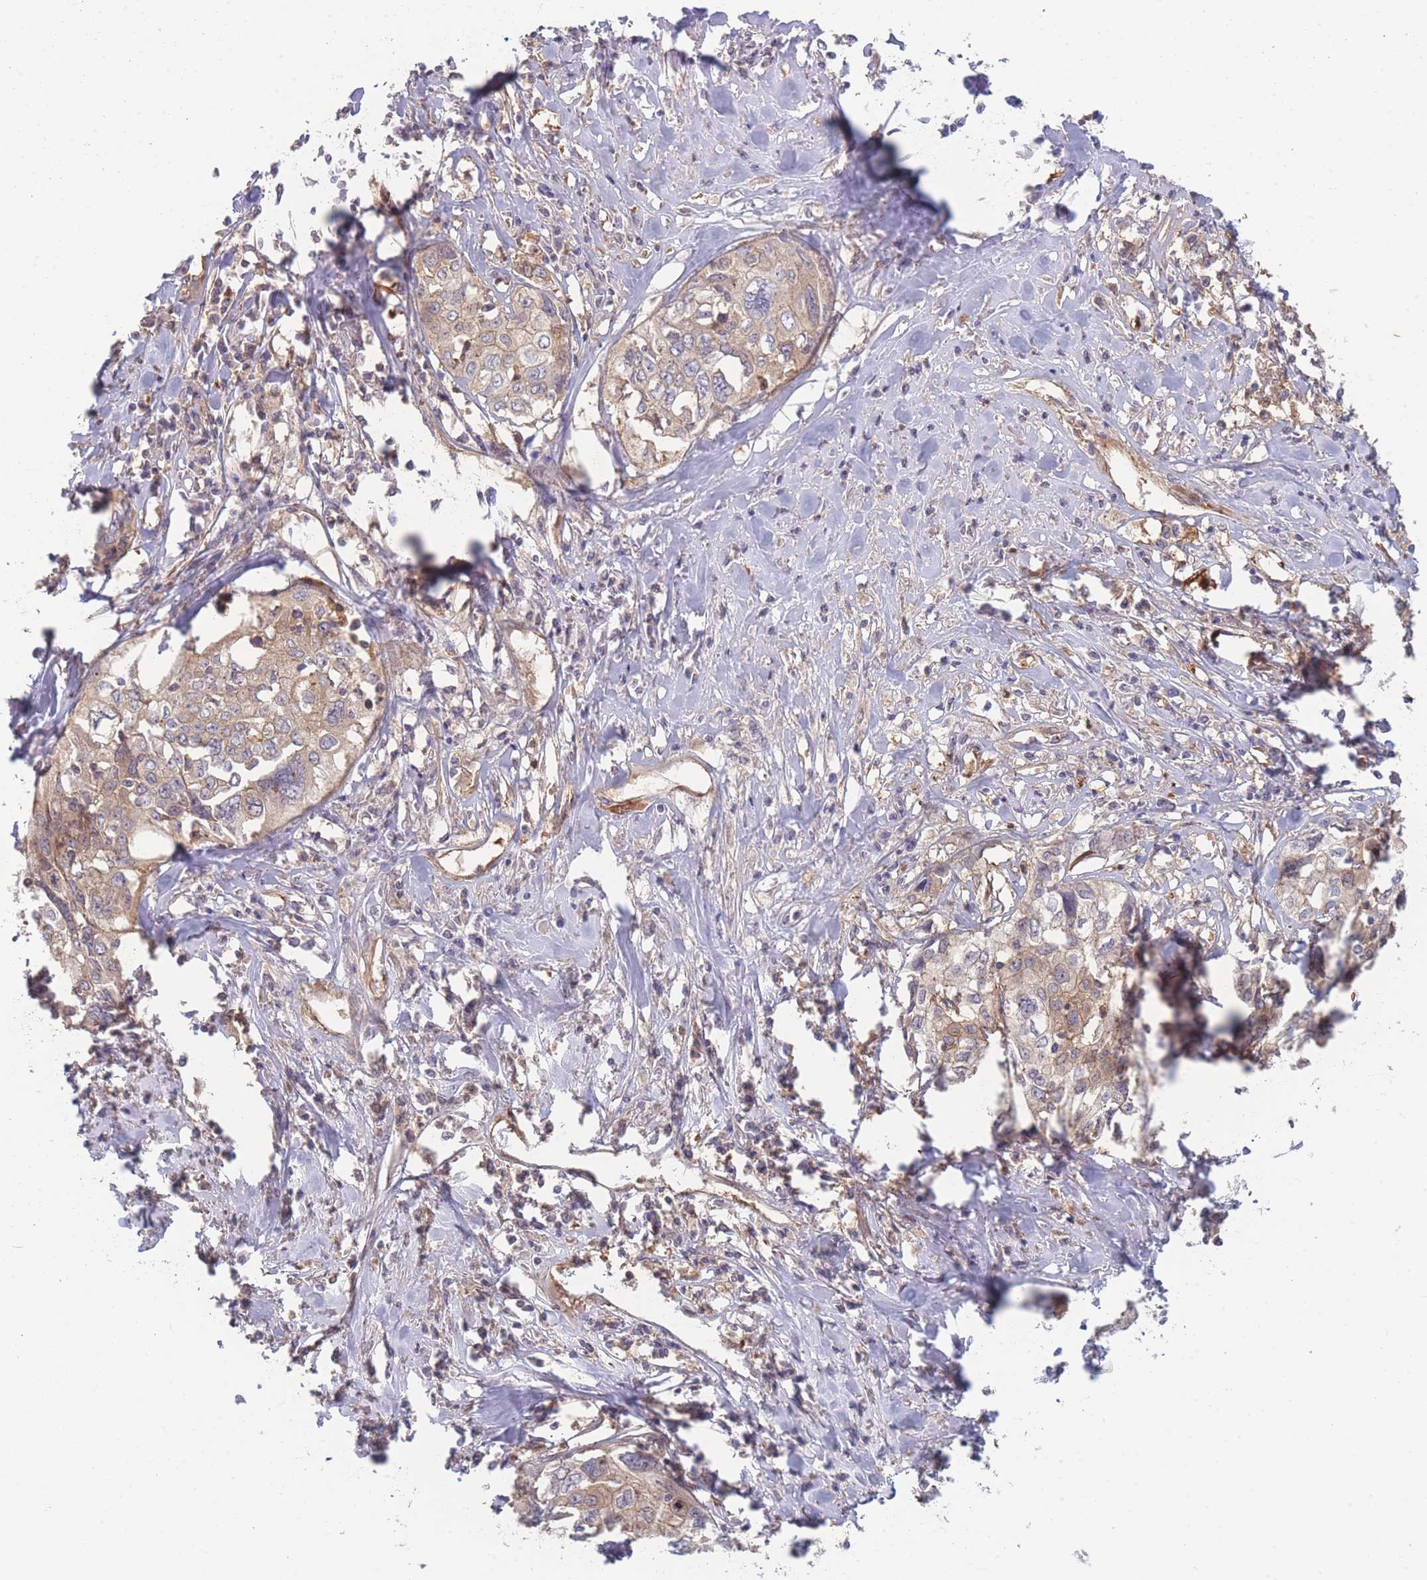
{"staining": {"intensity": "weak", "quantity": ">75%", "location": "cytoplasmic/membranous"}, "tissue": "cervical cancer", "cell_type": "Tumor cells", "image_type": "cancer", "snomed": [{"axis": "morphology", "description": "Squamous cell carcinoma, NOS"}, {"axis": "topography", "description": "Cervix"}], "caption": "Cervical cancer (squamous cell carcinoma) stained for a protein displays weak cytoplasmic/membranous positivity in tumor cells.", "gene": "STEAP3", "patient": {"sex": "female", "age": 31}}